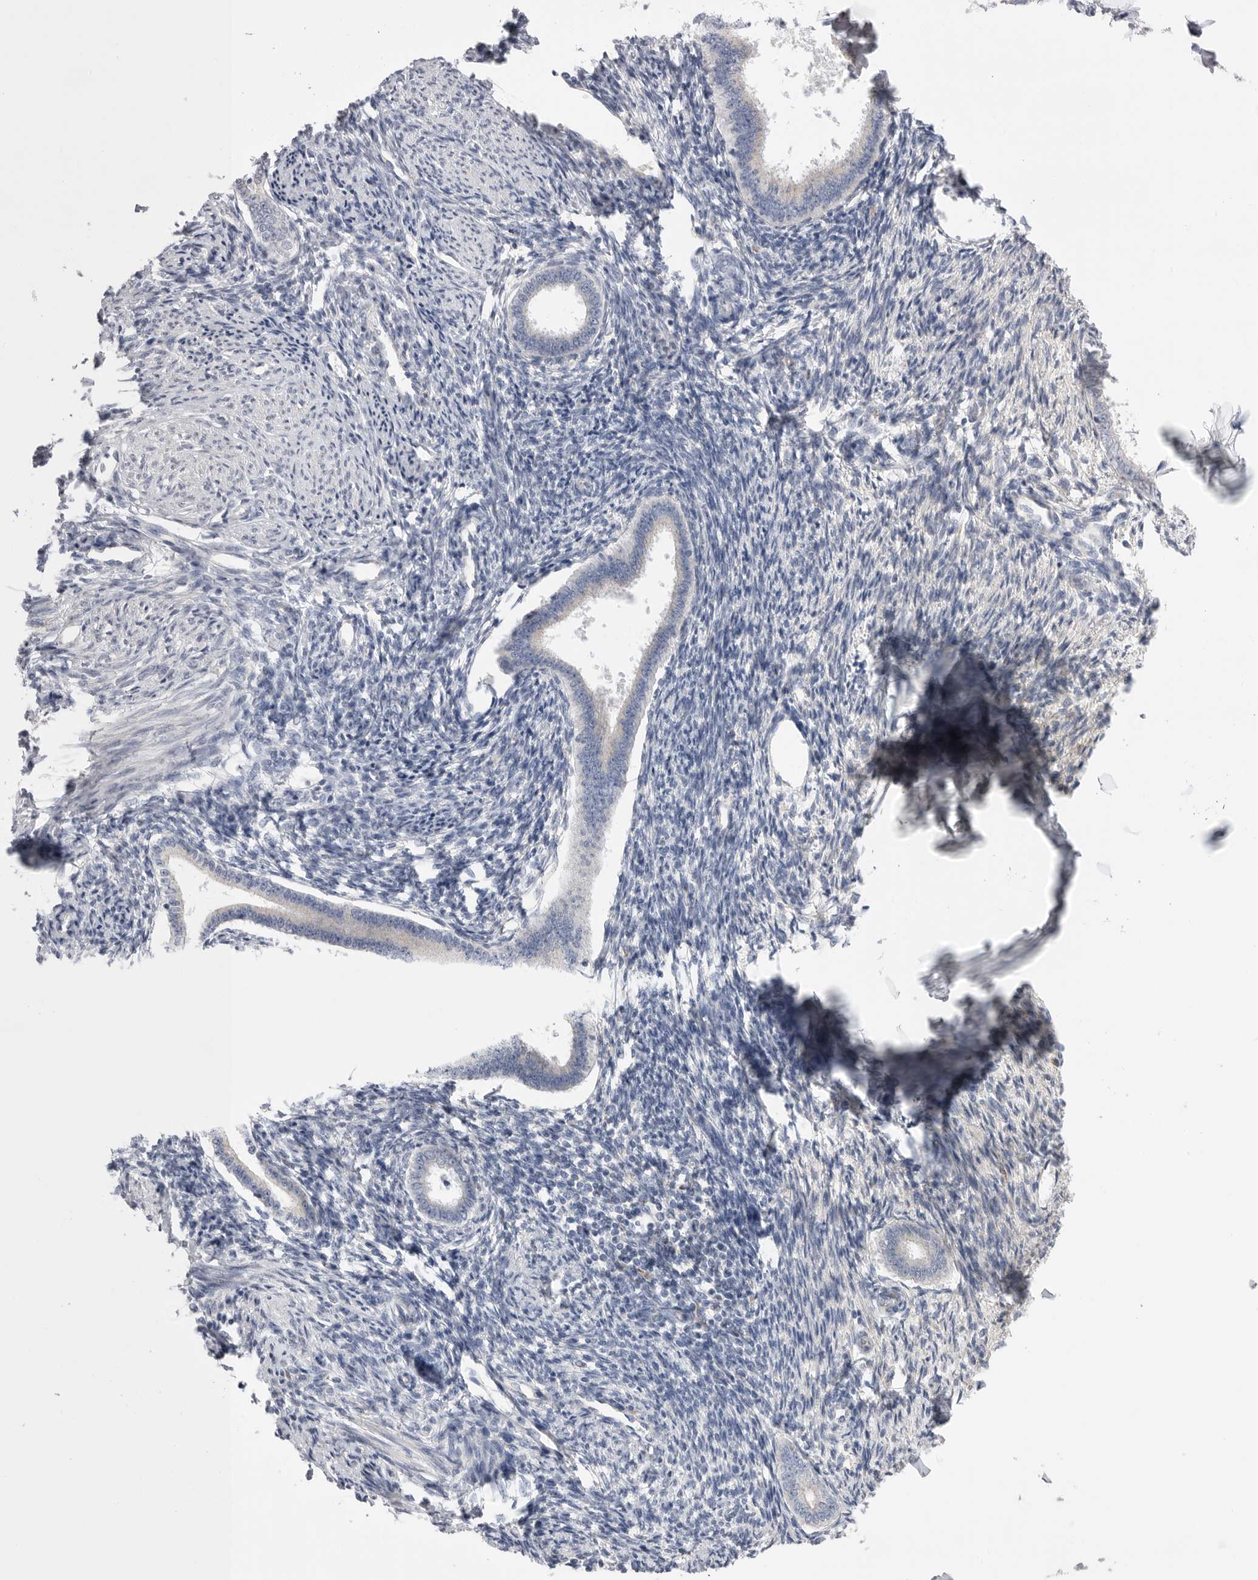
{"staining": {"intensity": "negative", "quantity": "none", "location": "none"}, "tissue": "endometrium", "cell_type": "Cells in endometrial stroma", "image_type": "normal", "snomed": [{"axis": "morphology", "description": "Normal tissue, NOS"}, {"axis": "topography", "description": "Endometrium"}], "caption": "A high-resolution histopathology image shows immunohistochemistry staining of unremarkable endometrium, which demonstrates no significant staining in cells in endometrial stroma. (Stains: DAB (3,3'-diaminobenzidine) IHC with hematoxylin counter stain, Microscopy: brightfield microscopy at high magnification).", "gene": "CCDC126", "patient": {"sex": "female", "age": 56}}